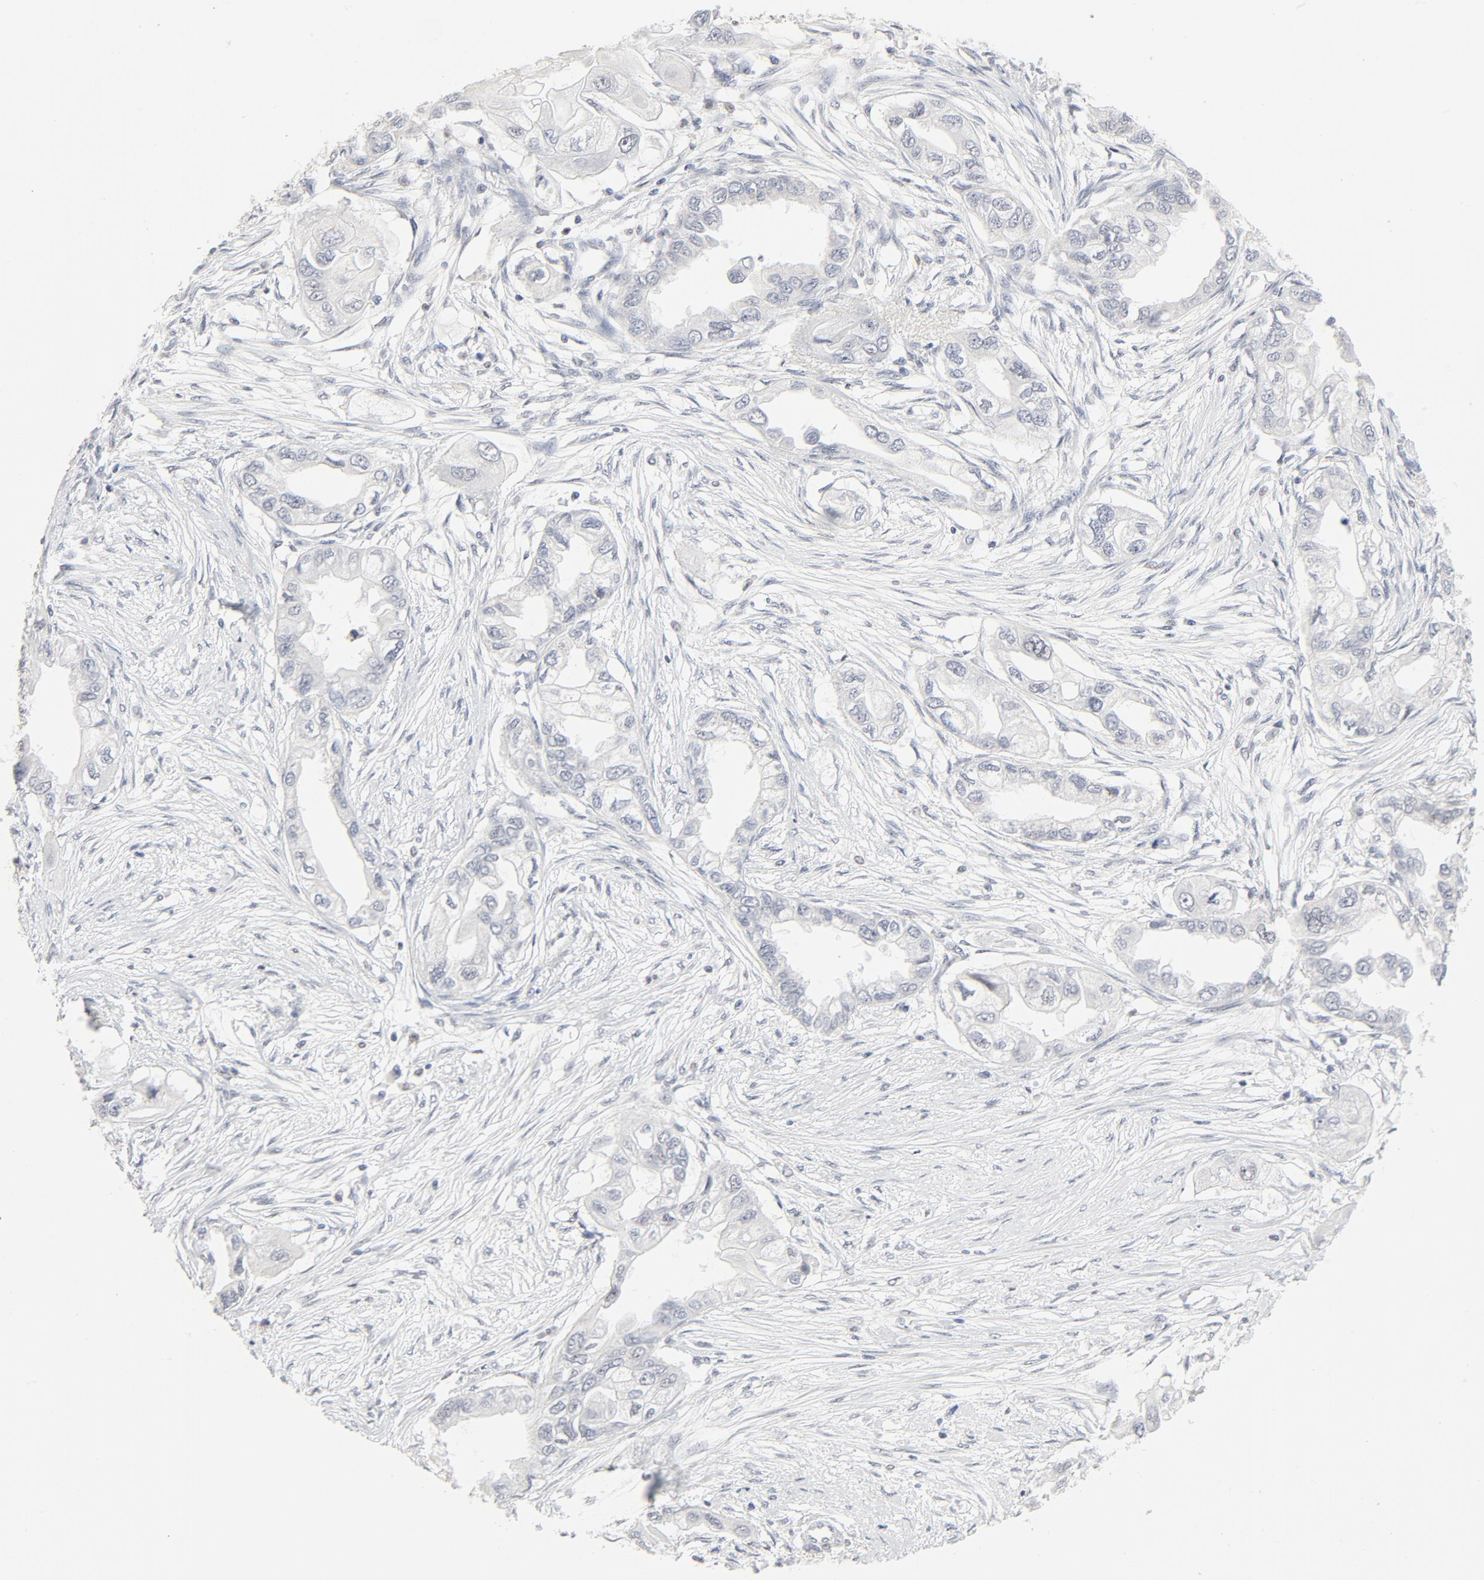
{"staining": {"intensity": "weak", "quantity": "<25%", "location": "nuclear"}, "tissue": "endometrial cancer", "cell_type": "Tumor cells", "image_type": "cancer", "snomed": [{"axis": "morphology", "description": "Adenocarcinoma, NOS"}, {"axis": "topography", "description": "Endometrium"}], "caption": "DAB (3,3'-diaminobenzidine) immunohistochemical staining of human adenocarcinoma (endometrial) demonstrates no significant staining in tumor cells.", "gene": "GTF2H1", "patient": {"sex": "female", "age": 67}}